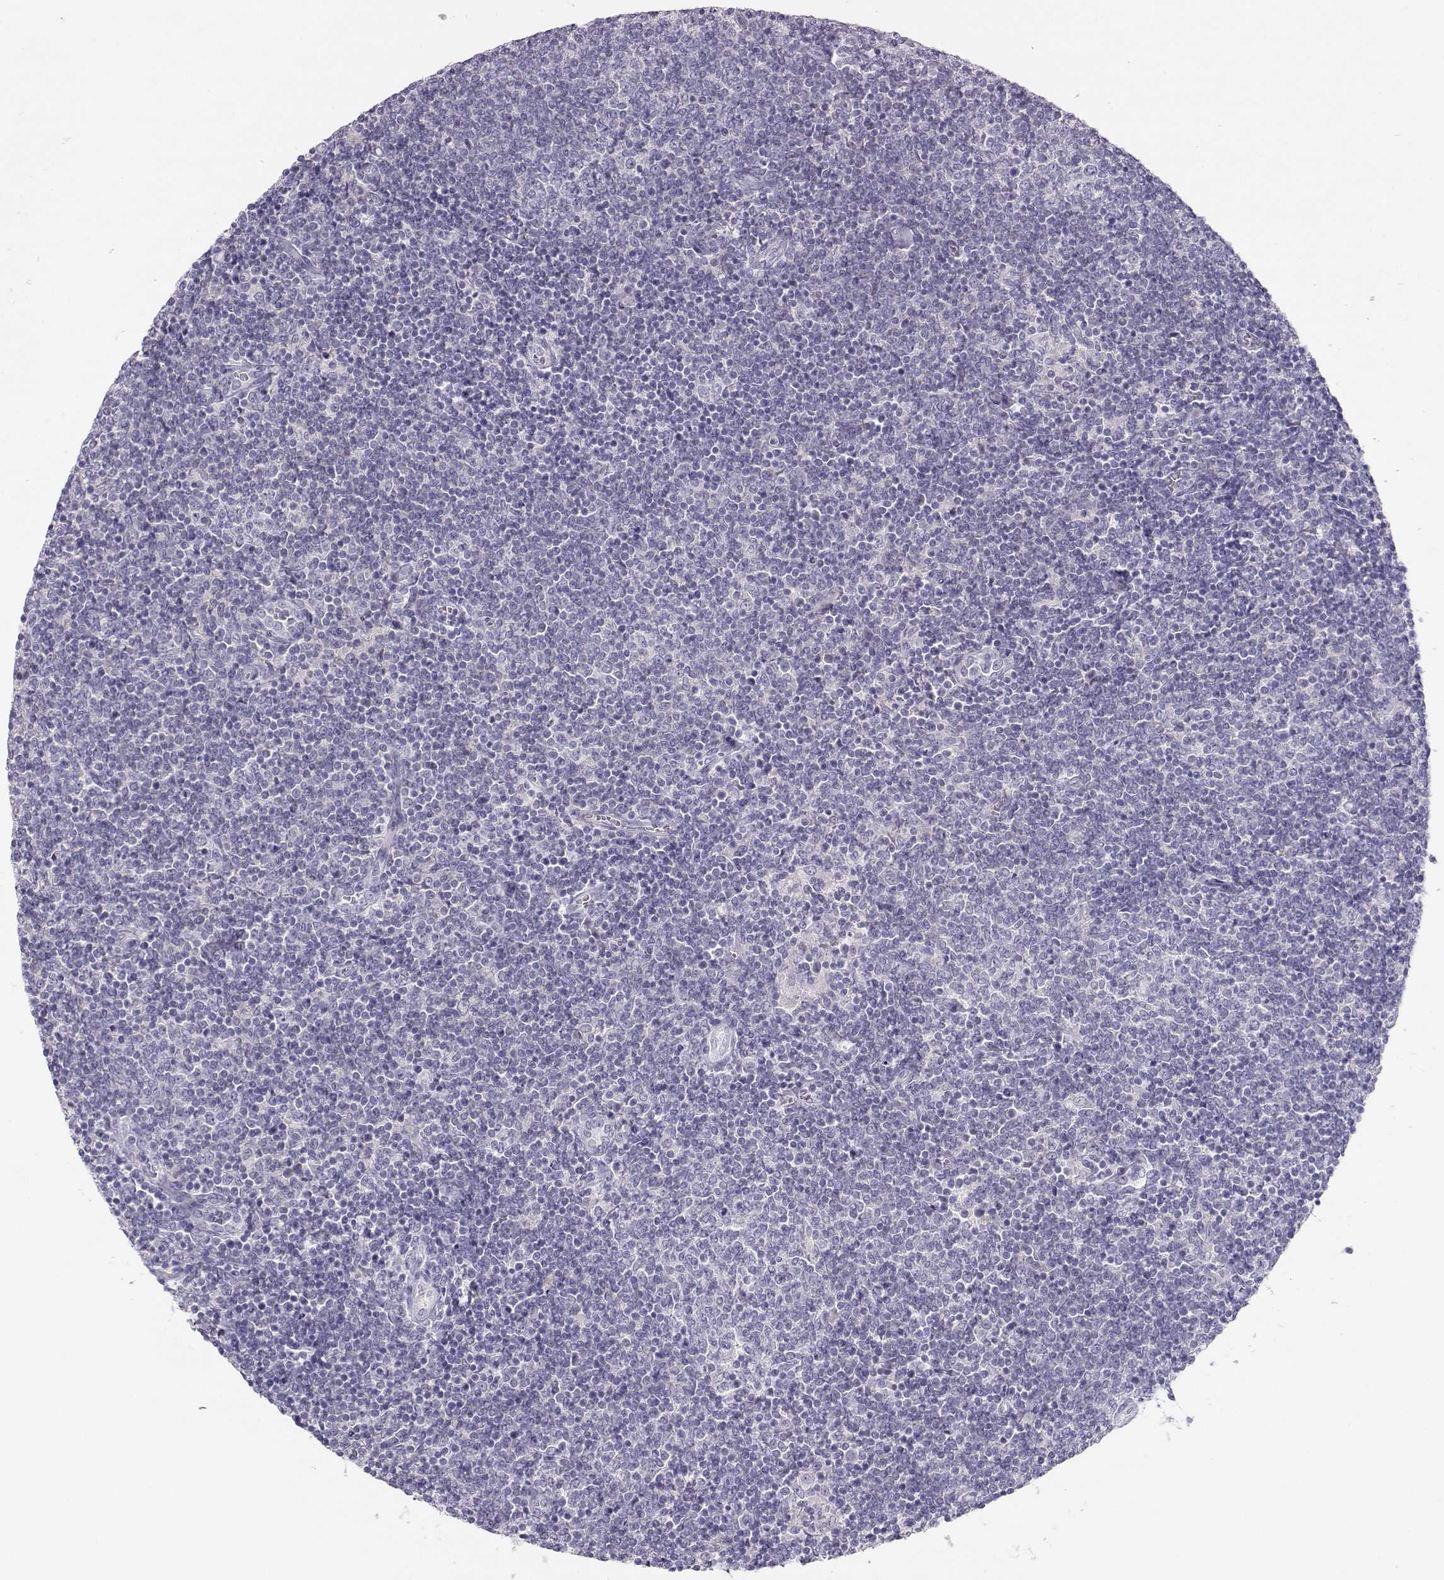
{"staining": {"intensity": "negative", "quantity": "none", "location": "none"}, "tissue": "lymphoma", "cell_type": "Tumor cells", "image_type": "cancer", "snomed": [{"axis": "morphology", "description": "Malignant lymphoma, non-Hodgkin's type, Low grade"}, {"axis": "topography", "description": "Lymph node"}], "caption": "An IHC photomicrograph of lymphoma is shown. There is no staining in tumor cells of lymphoma.", "gene": "LEPR", "patient": {"sex": "male", "age": 52}}